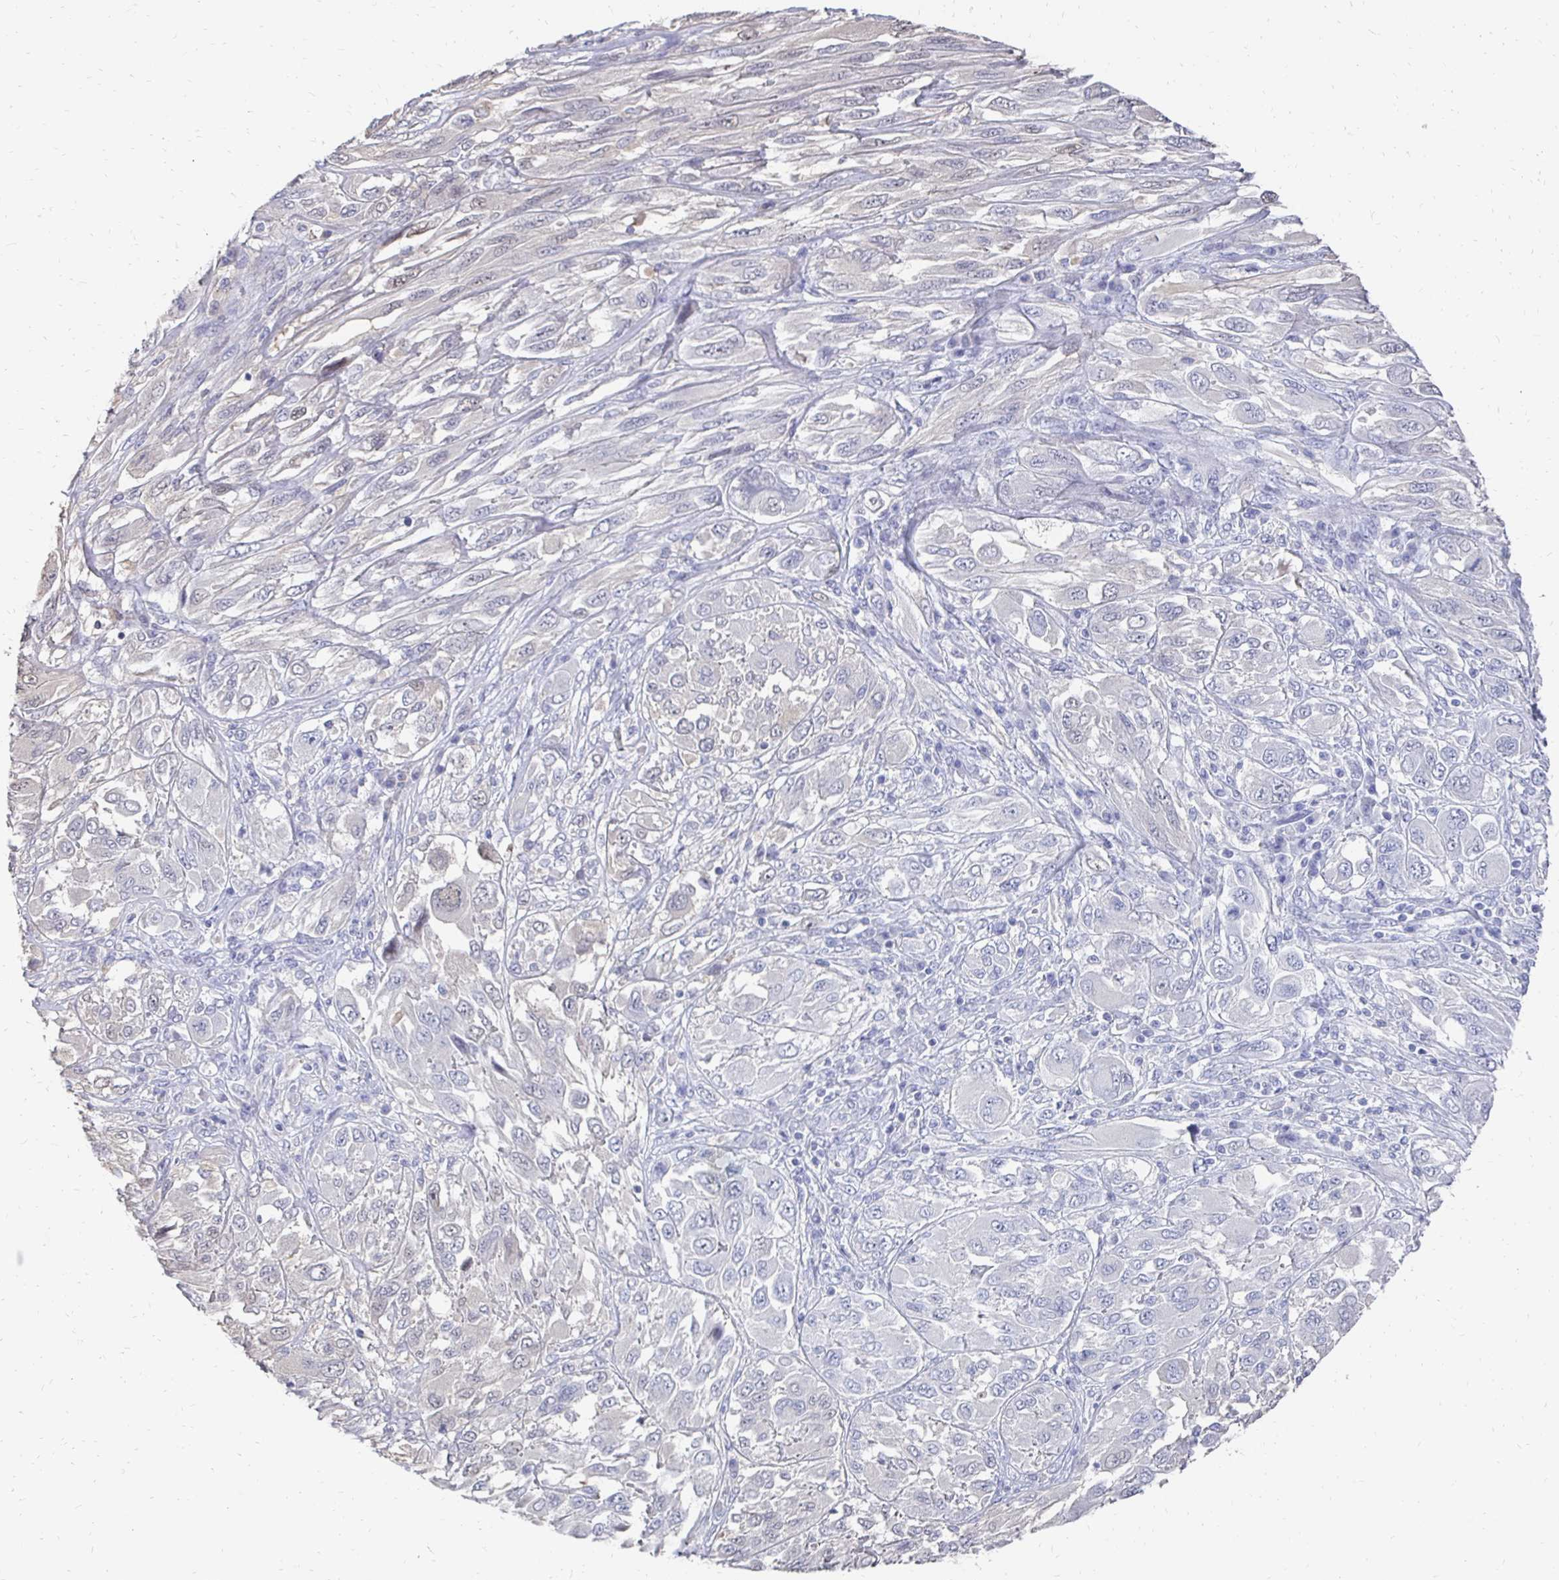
{"staining": {"intensity": "negative", "quantity": "none", "location": "none"}, "tissue": "melanoma", "cell_type": "Tumor cells", "image_type": "cancer", "snomed": [{"axis": "morphology", "description": "Malignant melanoma, NOS"}, {"axis": "topography", "description": "Skin"}], "caption": "This is a micrograph of IHC staining of melanoma, which shows no expression in tumor cells.", "gene": "SYCP3", "patient": {"sex": "female", "age": 91}}